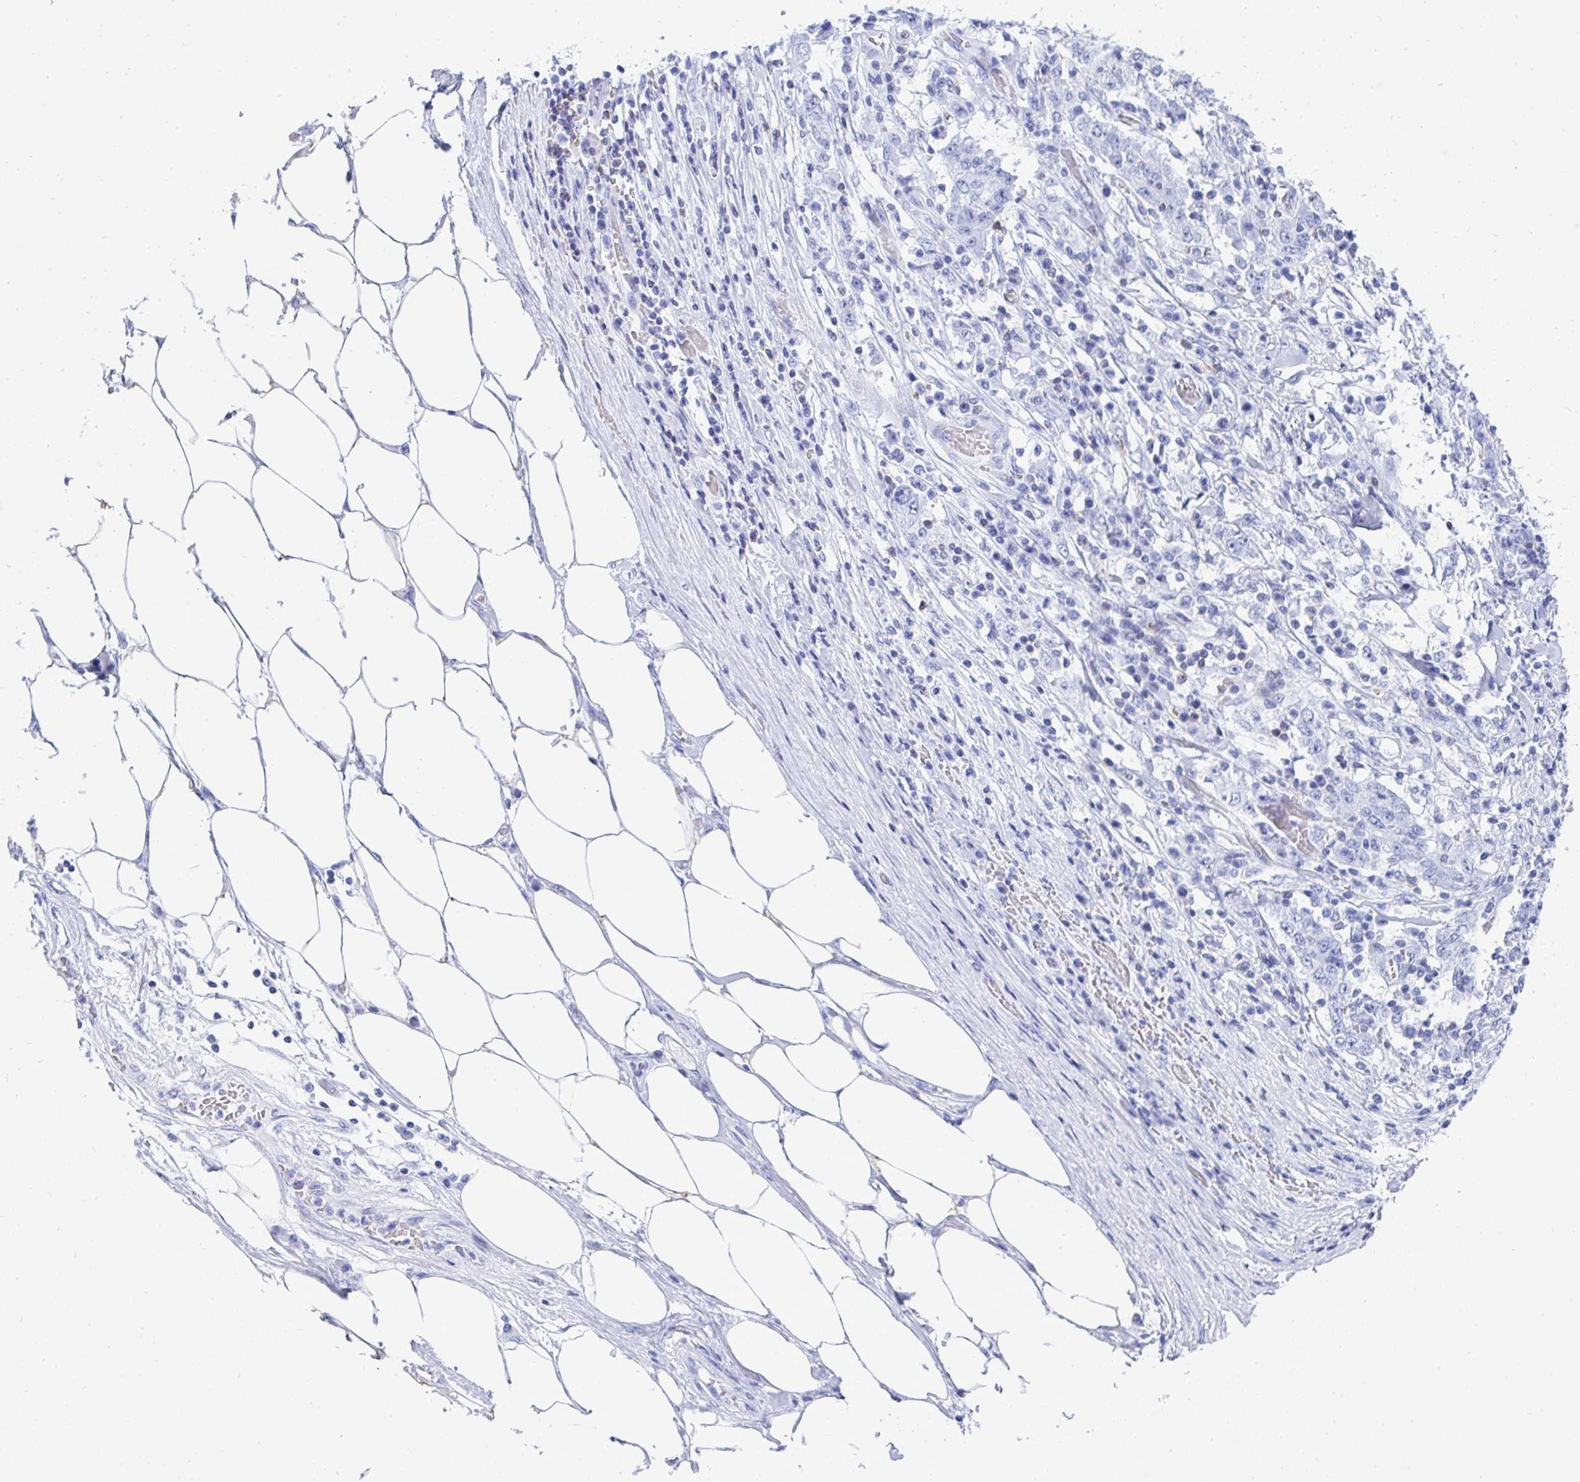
{"staining": {"intensity": "negative", "quantity": "none", "location": "none"}, "tissue": "stomach cancer", "cell_type": "Tumor cells", "image_type": "cancer", "snomed": [{"axis": "morphology", "description": "Adenocarcinoma, NOS"}, {"axis": "topography", "description": "Stomach"}], "caption": "Tumor cells are negative for brown protein staining in stomach adenocarcinoma.", "gene": "CD7", "patient": {"sex": "male", "age": 59}}